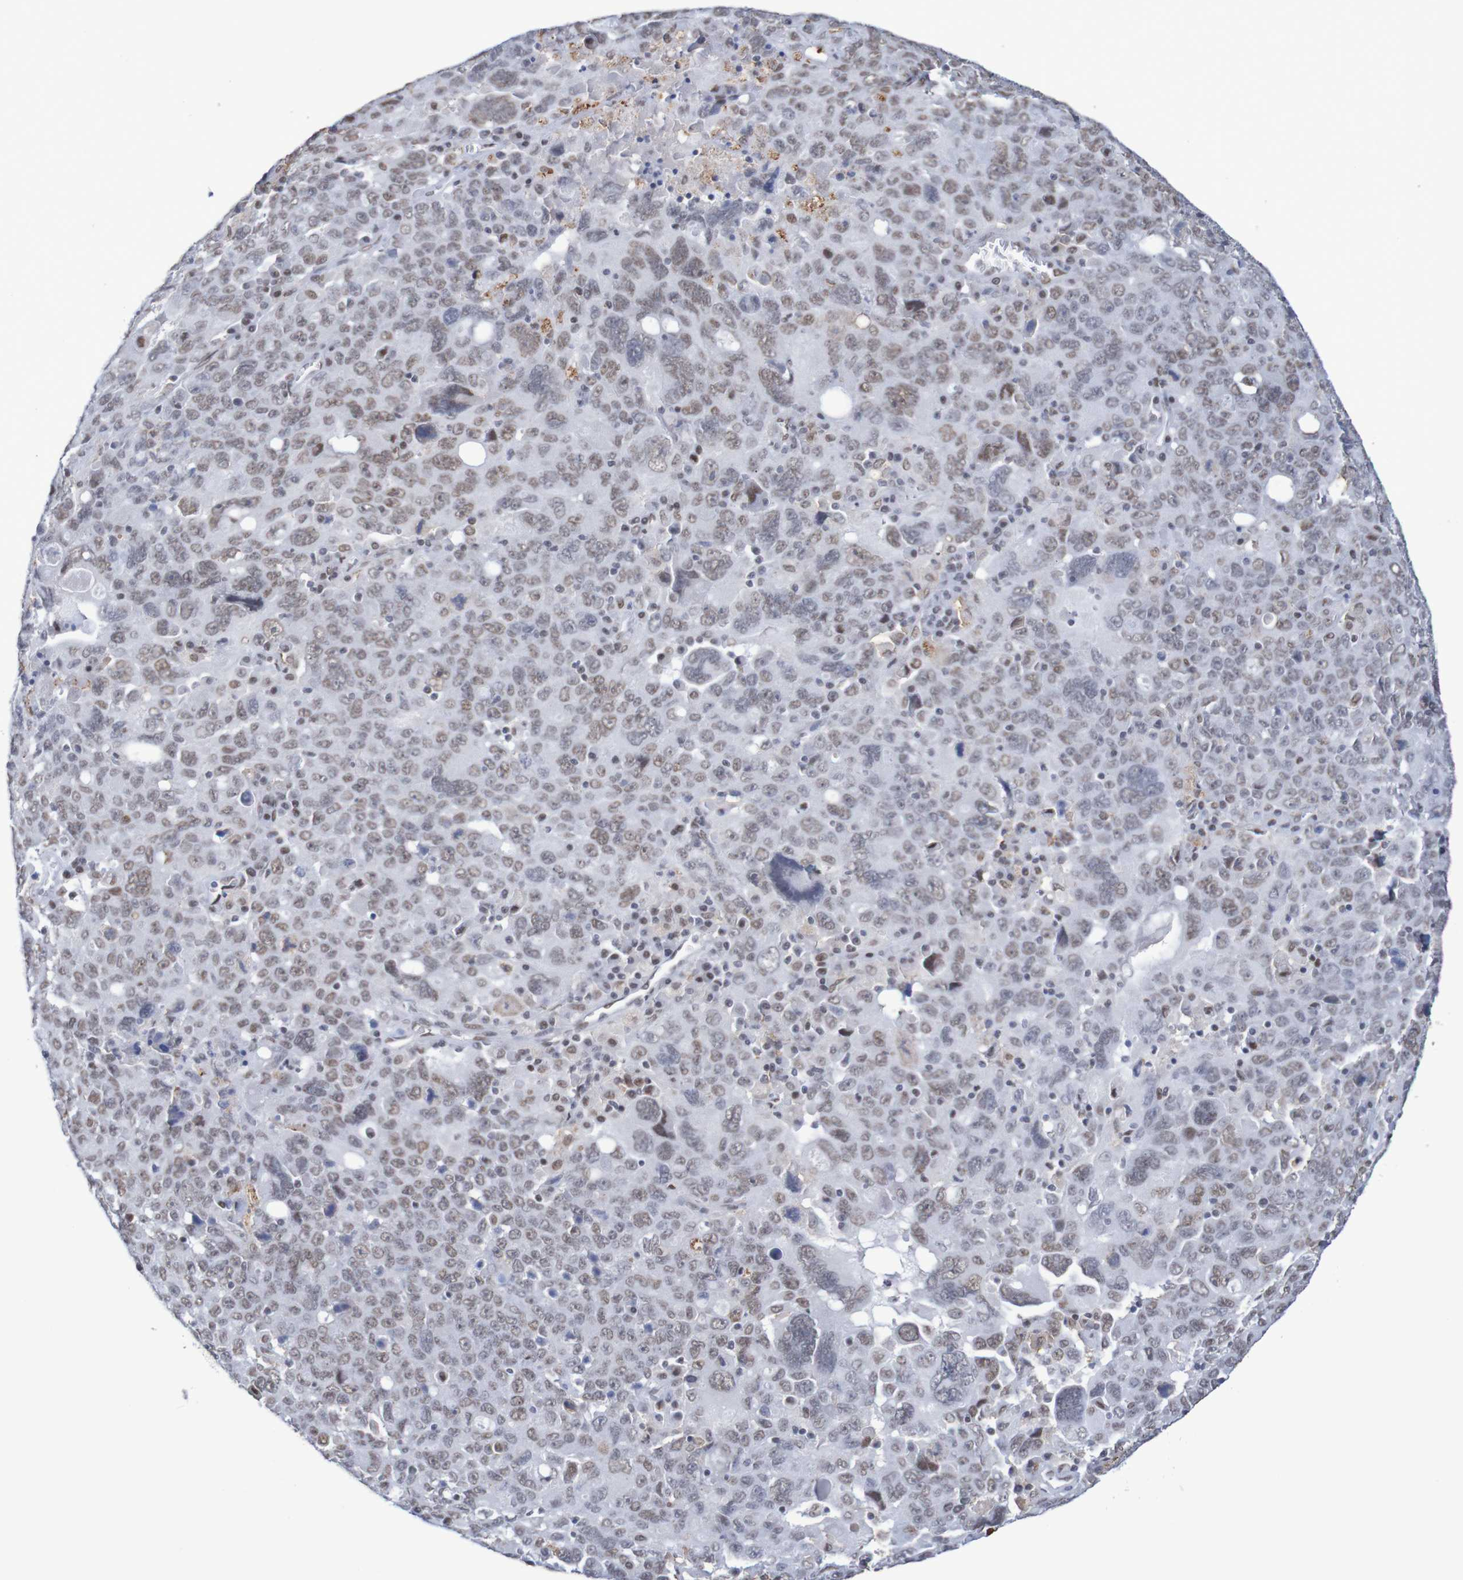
{"staining": {"intensity": "weak", "quantity": "25%-75%", "location": "nuclear"}, "tissue": "ovarian cancer", "cell_type": "Tumor cells", "image_type": "cancer", "snomed": [{"axis": "morphology", "description": "Carcinoma, endometroid"}, {"axis": "topography", "description": "Ovary"}], "caption": "An image showing weak nuclear expression in approximately 25%-75% of tumor cells in ovarian cancer (endometroid carcinoma), as visualized by brown immunohistochemical staining.", "gene": "MRTFB", "patient": {"sex": "female", "age": 62}}